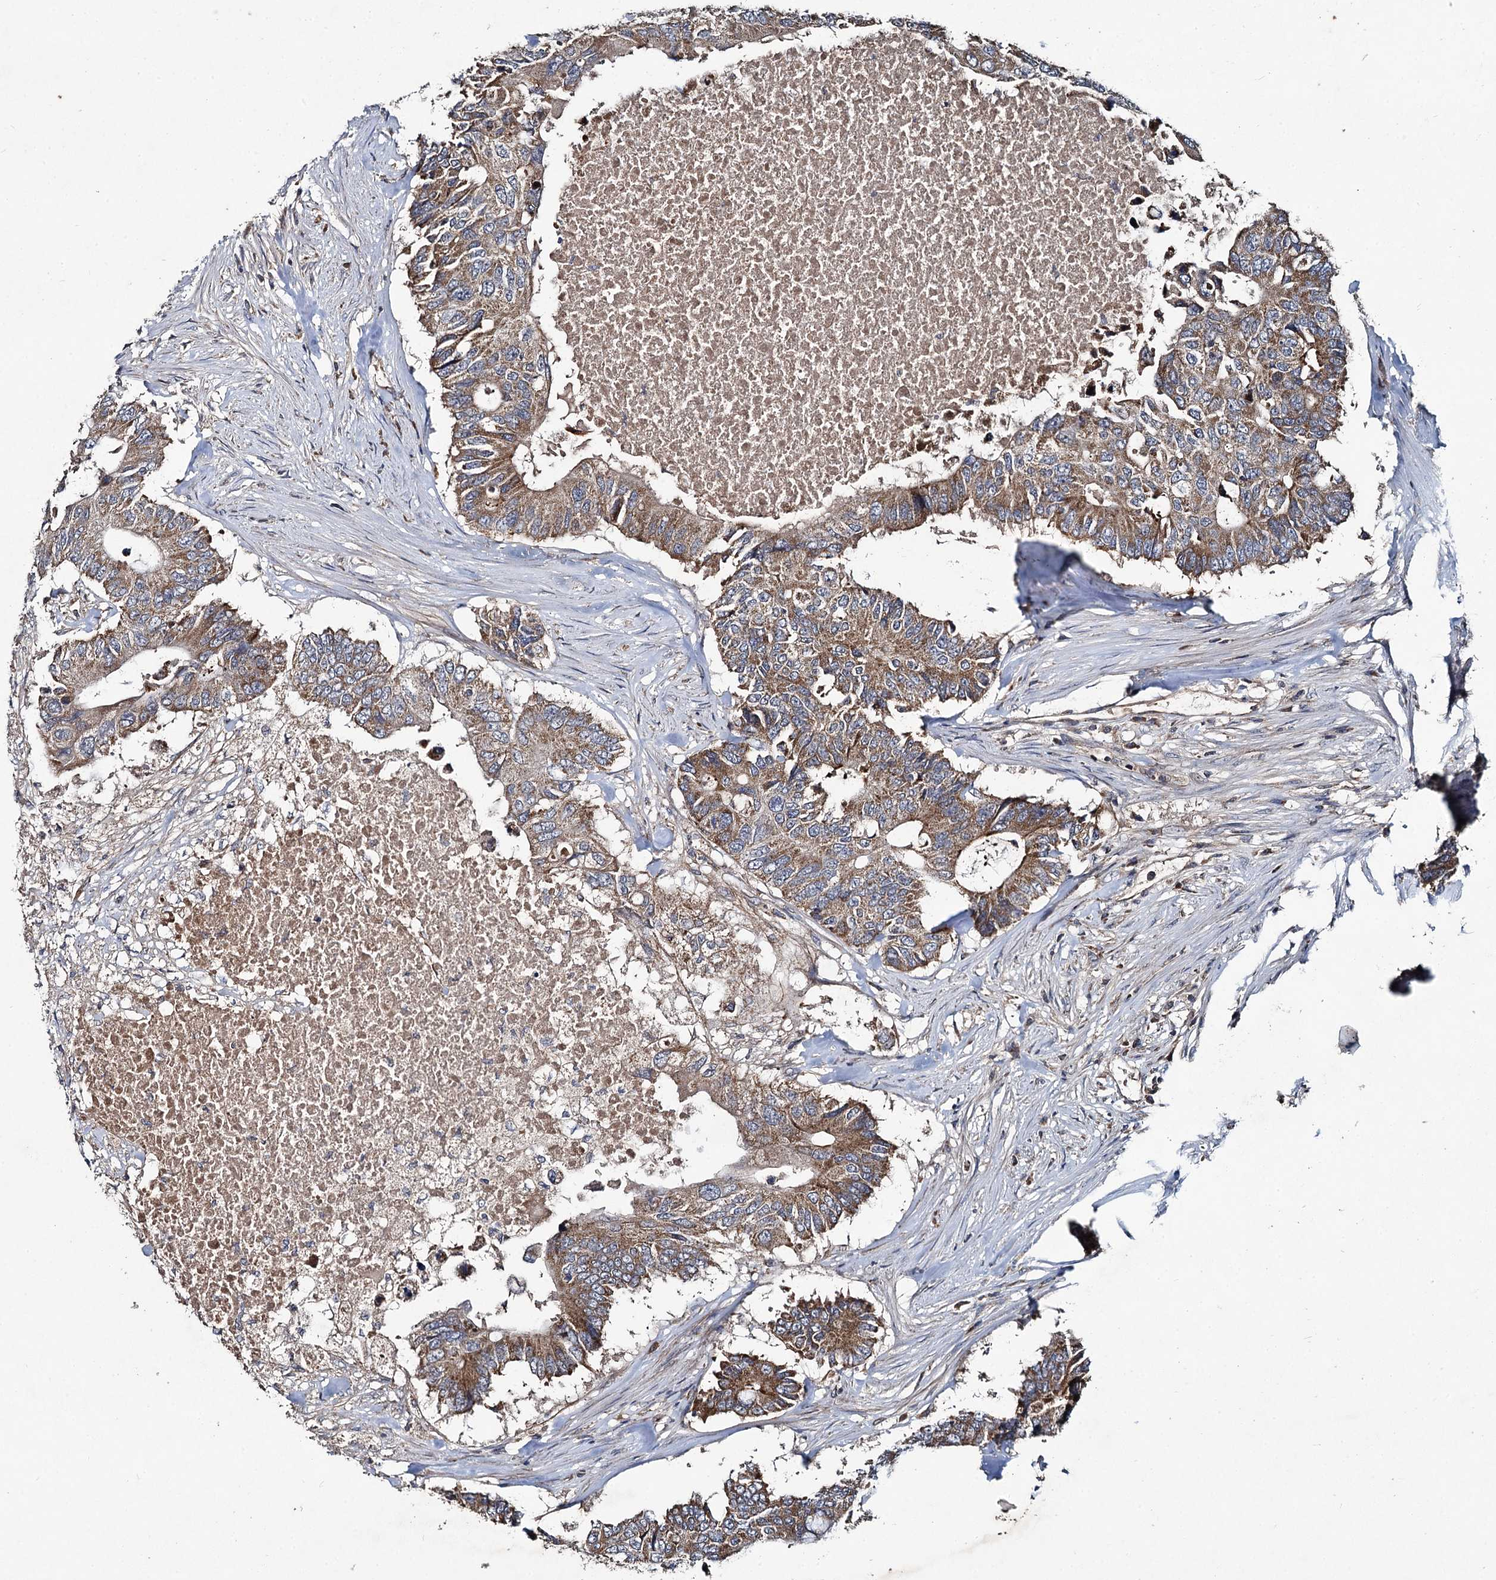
{"staining": {"intensity": "moderate", "quantity": ">75%", "location": "cytoplasmic/membranous"}, "tissue": "colorectal cancer", "cell_type": "Tumor cells", "image_type": "cancer", "snomed": [{"axis": "morphology", "description": "Adenocarcinoma, NOS"}, {"axis": "topography", "description": "Colon"}], "caption": "Brown immunohistochemical staining in adenocarcinoma (colorectal) exhibits moderate cytoplasmic/membranous expression in about >75% of tumor cells.", "gene": "METTL4", "patient": {"sex": "male", "age": 71}}